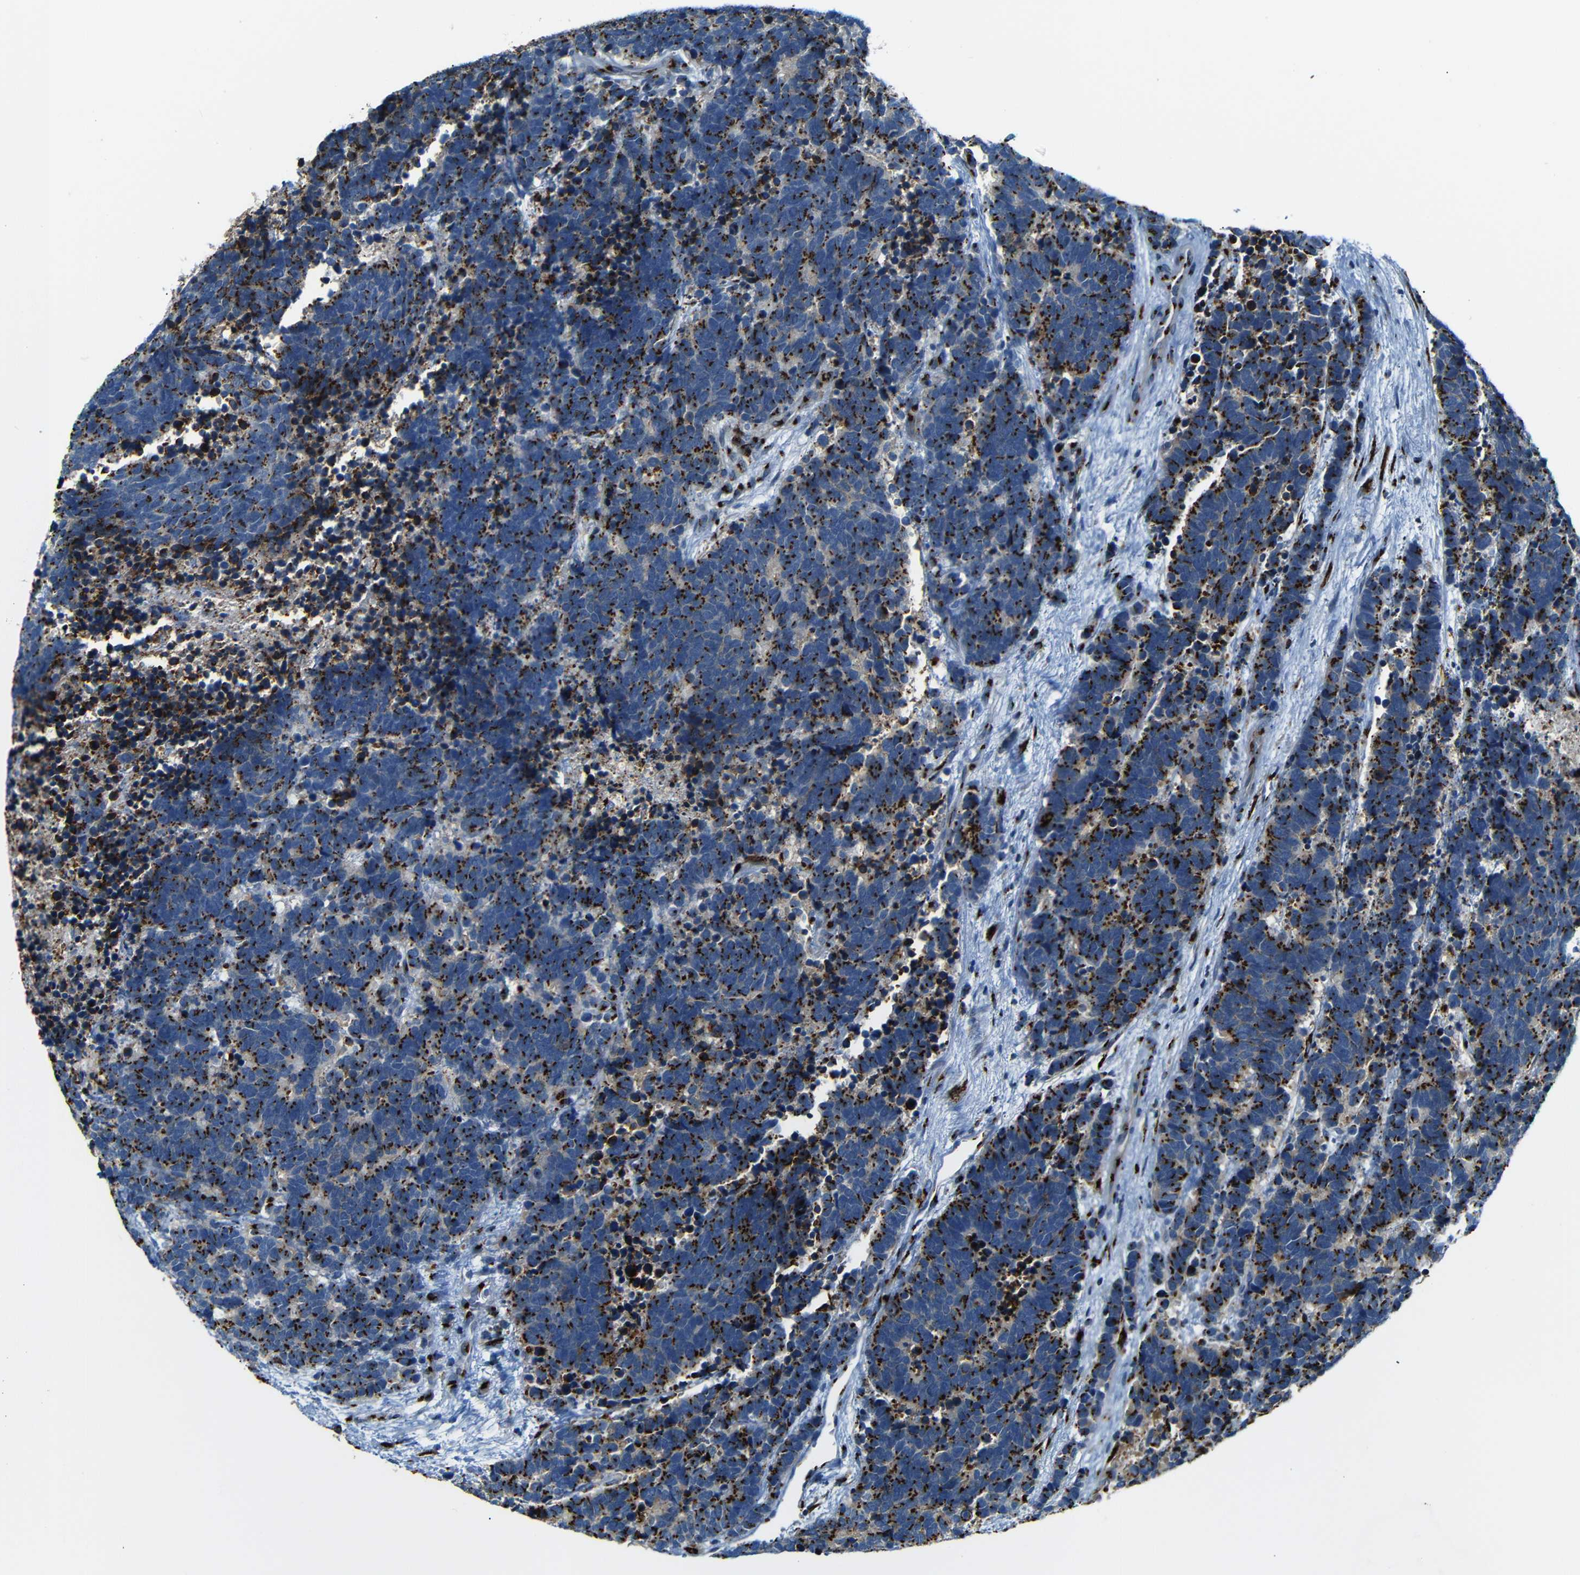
{"staining": {"intensity": "strong", "quantity": "25%-75%", "location": "cytoplasmic/membranous"}, "tissue": "carcinoid", "cell_type": "Tumor cells", "image_type": "cancer", "snomed": [{"axis": "morphology", "description": "Carcinoma, NOS"}, {"axis": "morphology", "description": "Carcinoid, malignant, NOS"}, {"axis": "topography", "description": "Urinary bladder"}], "caption": "Approximately 25%-75% of tumor cells in human carcinoid (malignant) exhibit strong cytoplasmic/membranous protein expression as visualized by brown immunohistochemical staining.", "gene": "TGOLN2", "patient": {"sex": "male", "age": 57}}